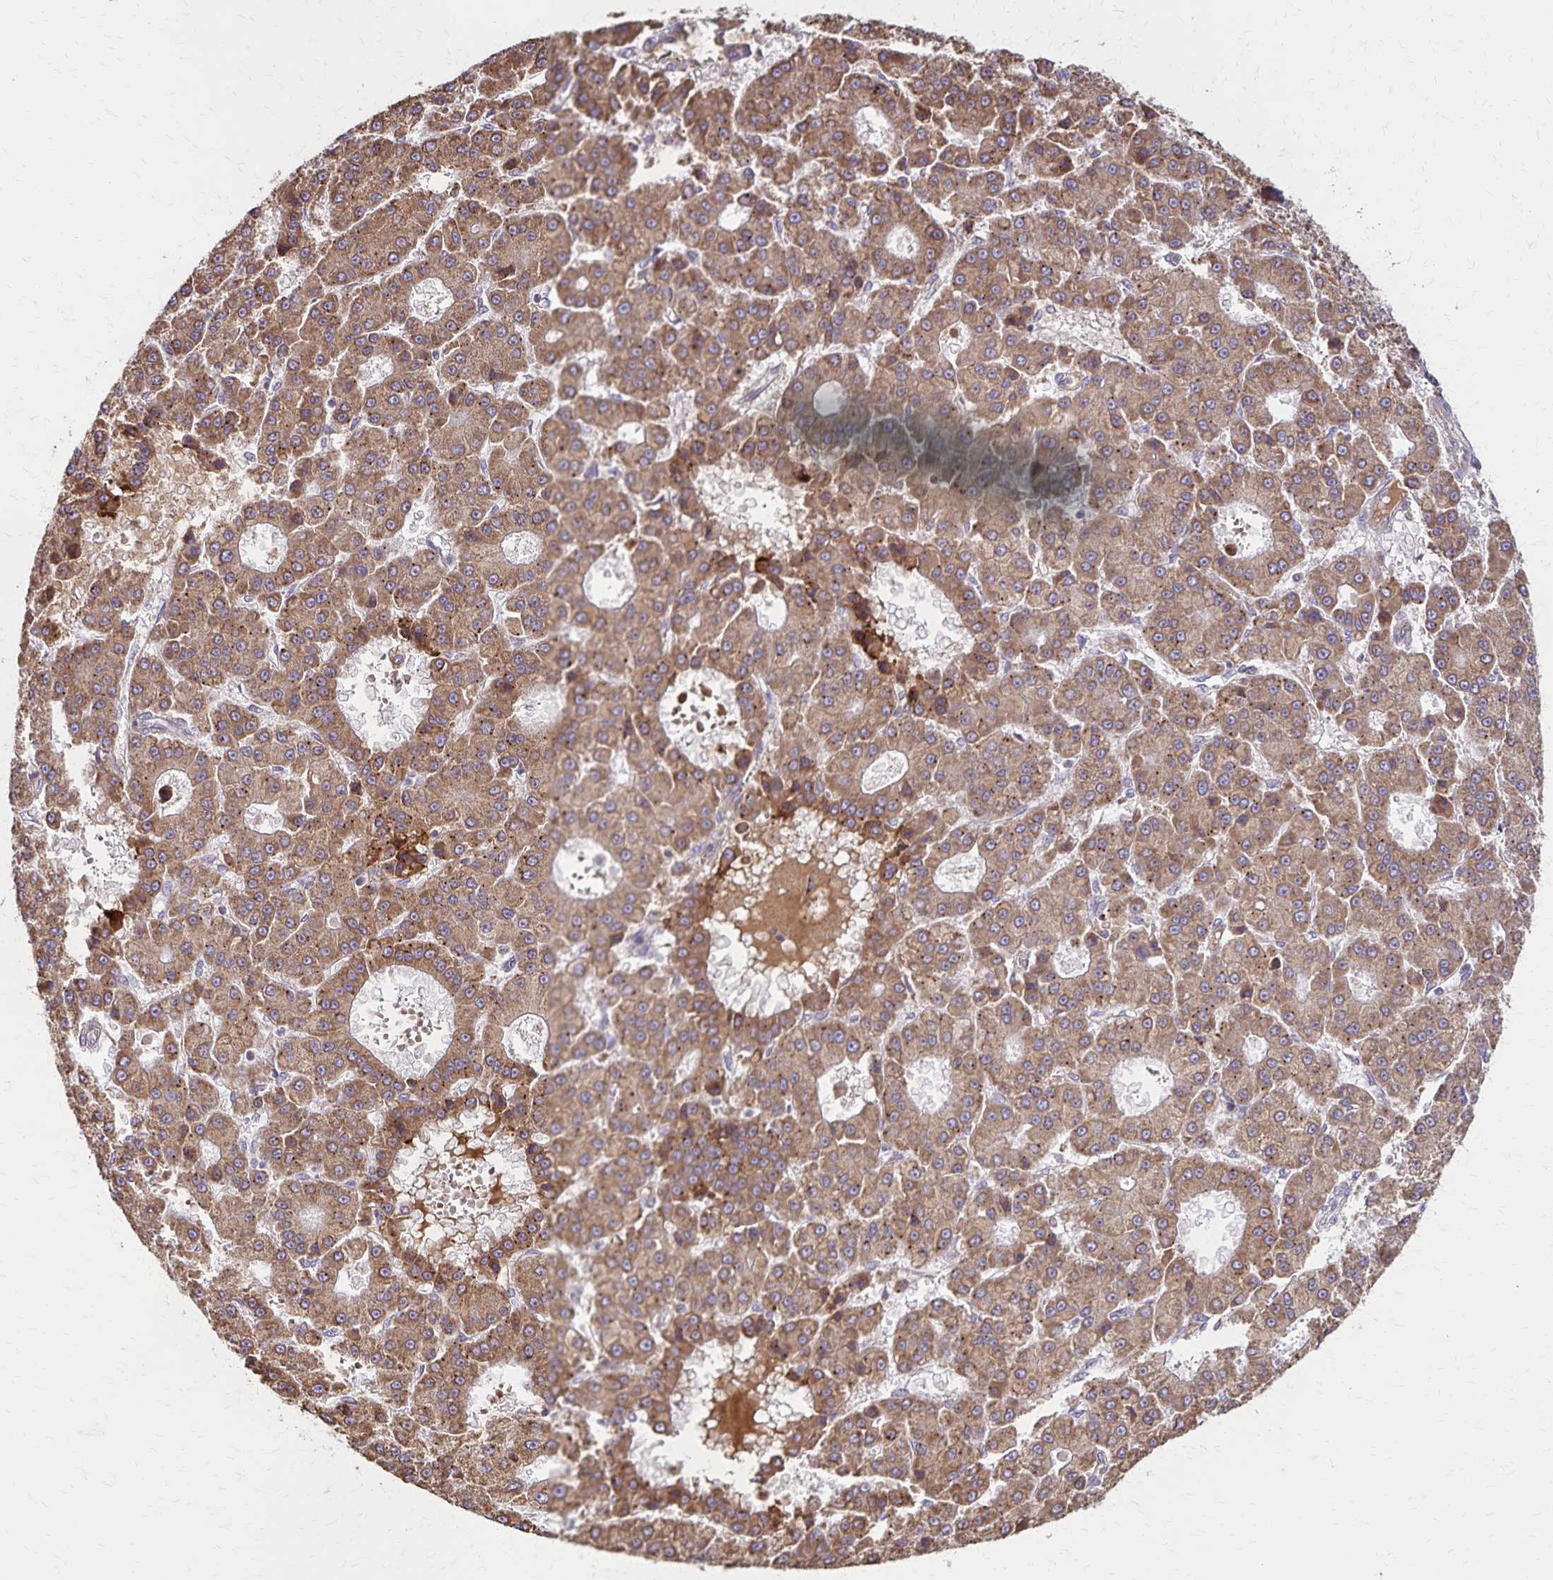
{"staining": {"intensity": "moderate", "quantity": ">75%", "location": "cytoplasmic/membranous"}, "tissue": "liver cancer", "cell_type": "Tumor cells", "image_type": "cancer", "snomed": [{"axis": "morphology", "description": "Carcinoma, Hepatocellular, NOS"}, {"axis": "topography", "description": "Liver"}], "caption": "Protein expression analysis of hepatocellular carcinoma (liver) demonstrates moderate cytoplasmic/membranous expression in about >75% of tumor cells.", "gene": "RNF10", "patient": {"sex": "male", "age": 70}}